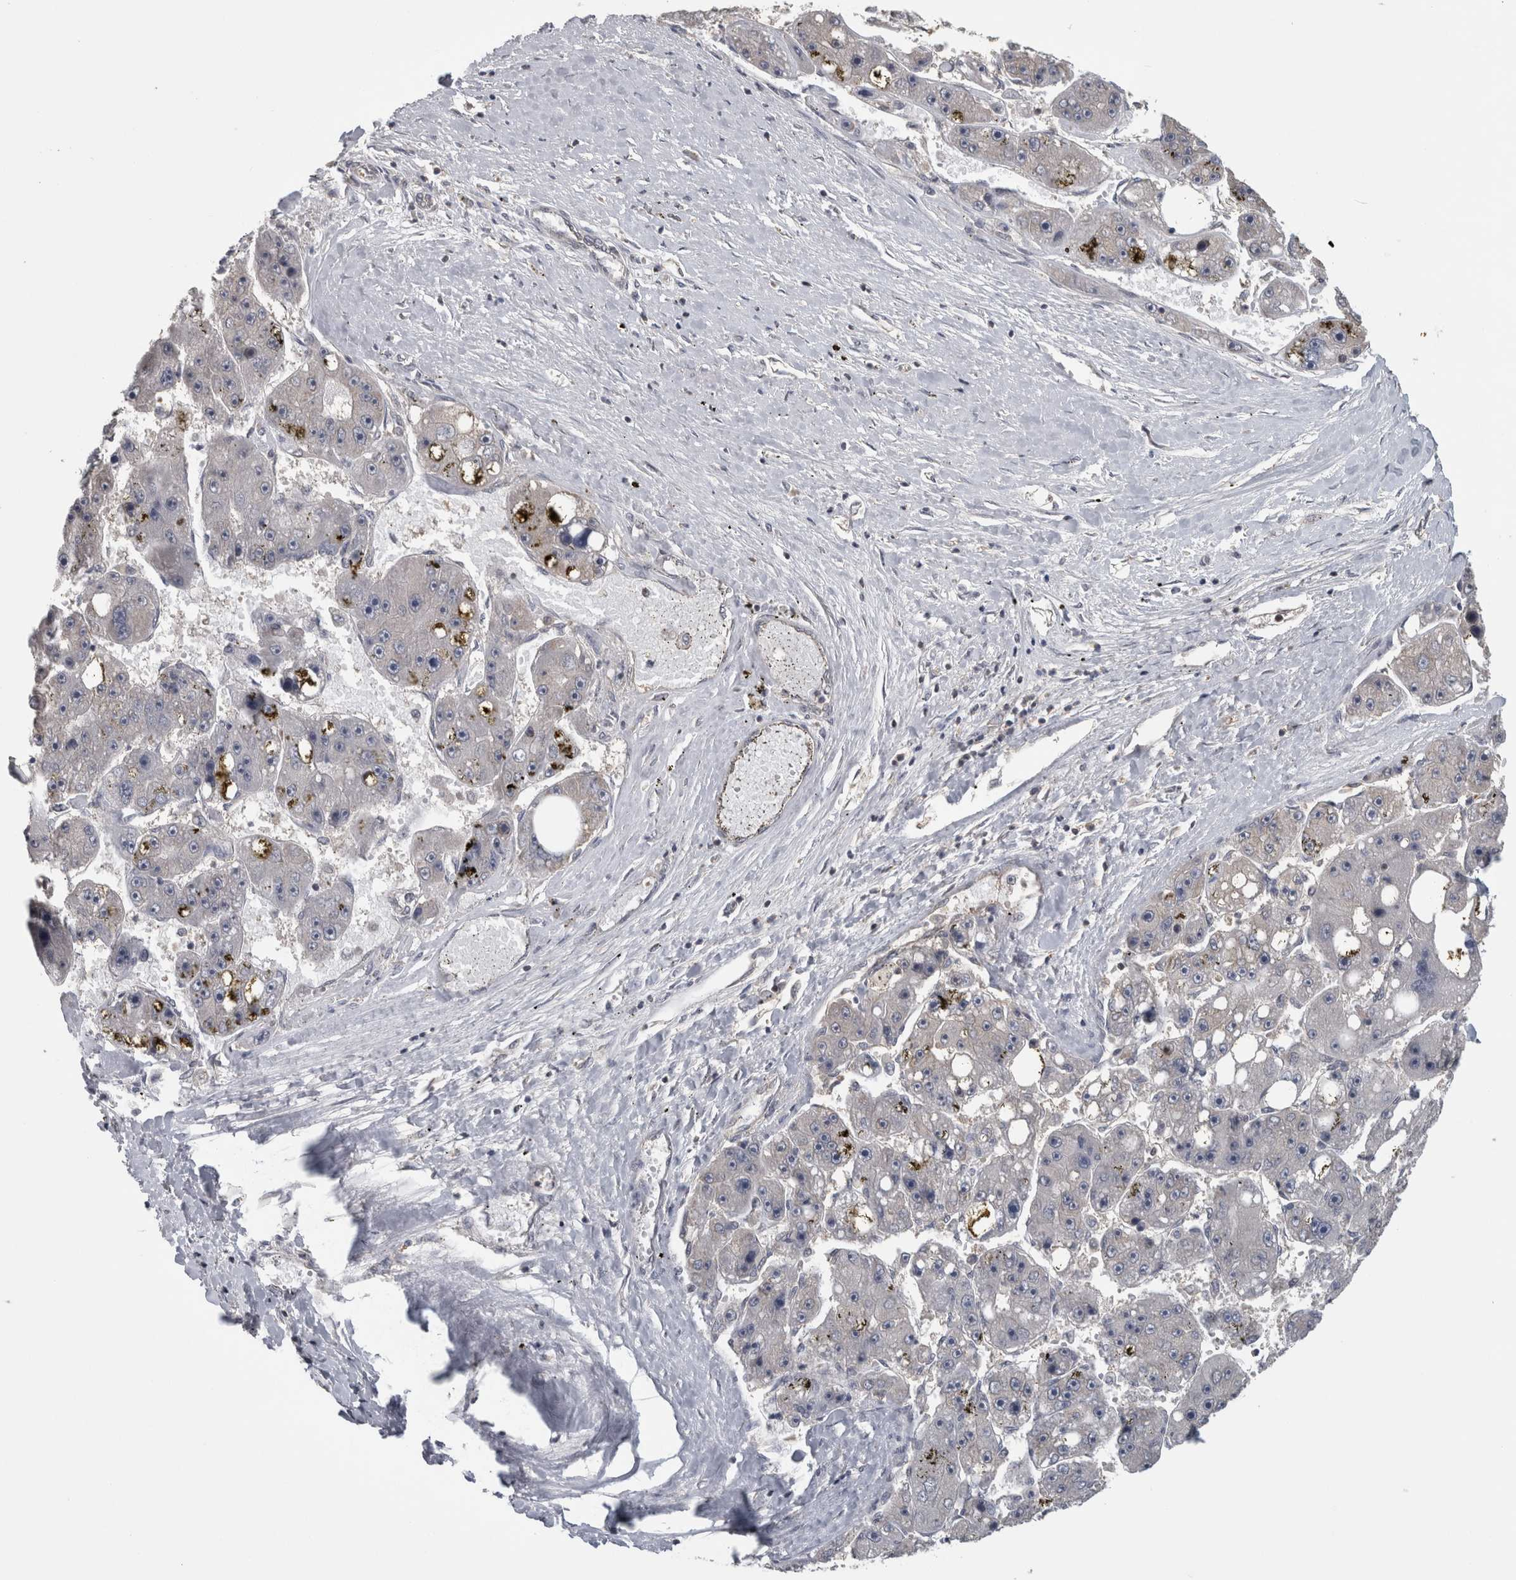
{"staining": {"intensity": "negative", "quantity": "none", "location": "none"}, "tissue": "liver cancer", "cell_type": "Tumor cells", "image_type": "cancer", "snomed": [{"axis": "morphology", "description": "Carcinoma, Hepatocellular, NOS"}, {"axis": "topography", "description": "Liver"}], "caption": "IHC micrograph of neoplastic tissue: hepatocellular carcinoma (liver) stained with DAB displays no significant protein staining in tumor cells.", "gene": "ATXN2", "patient": {"sex": "female", "age": 61}}